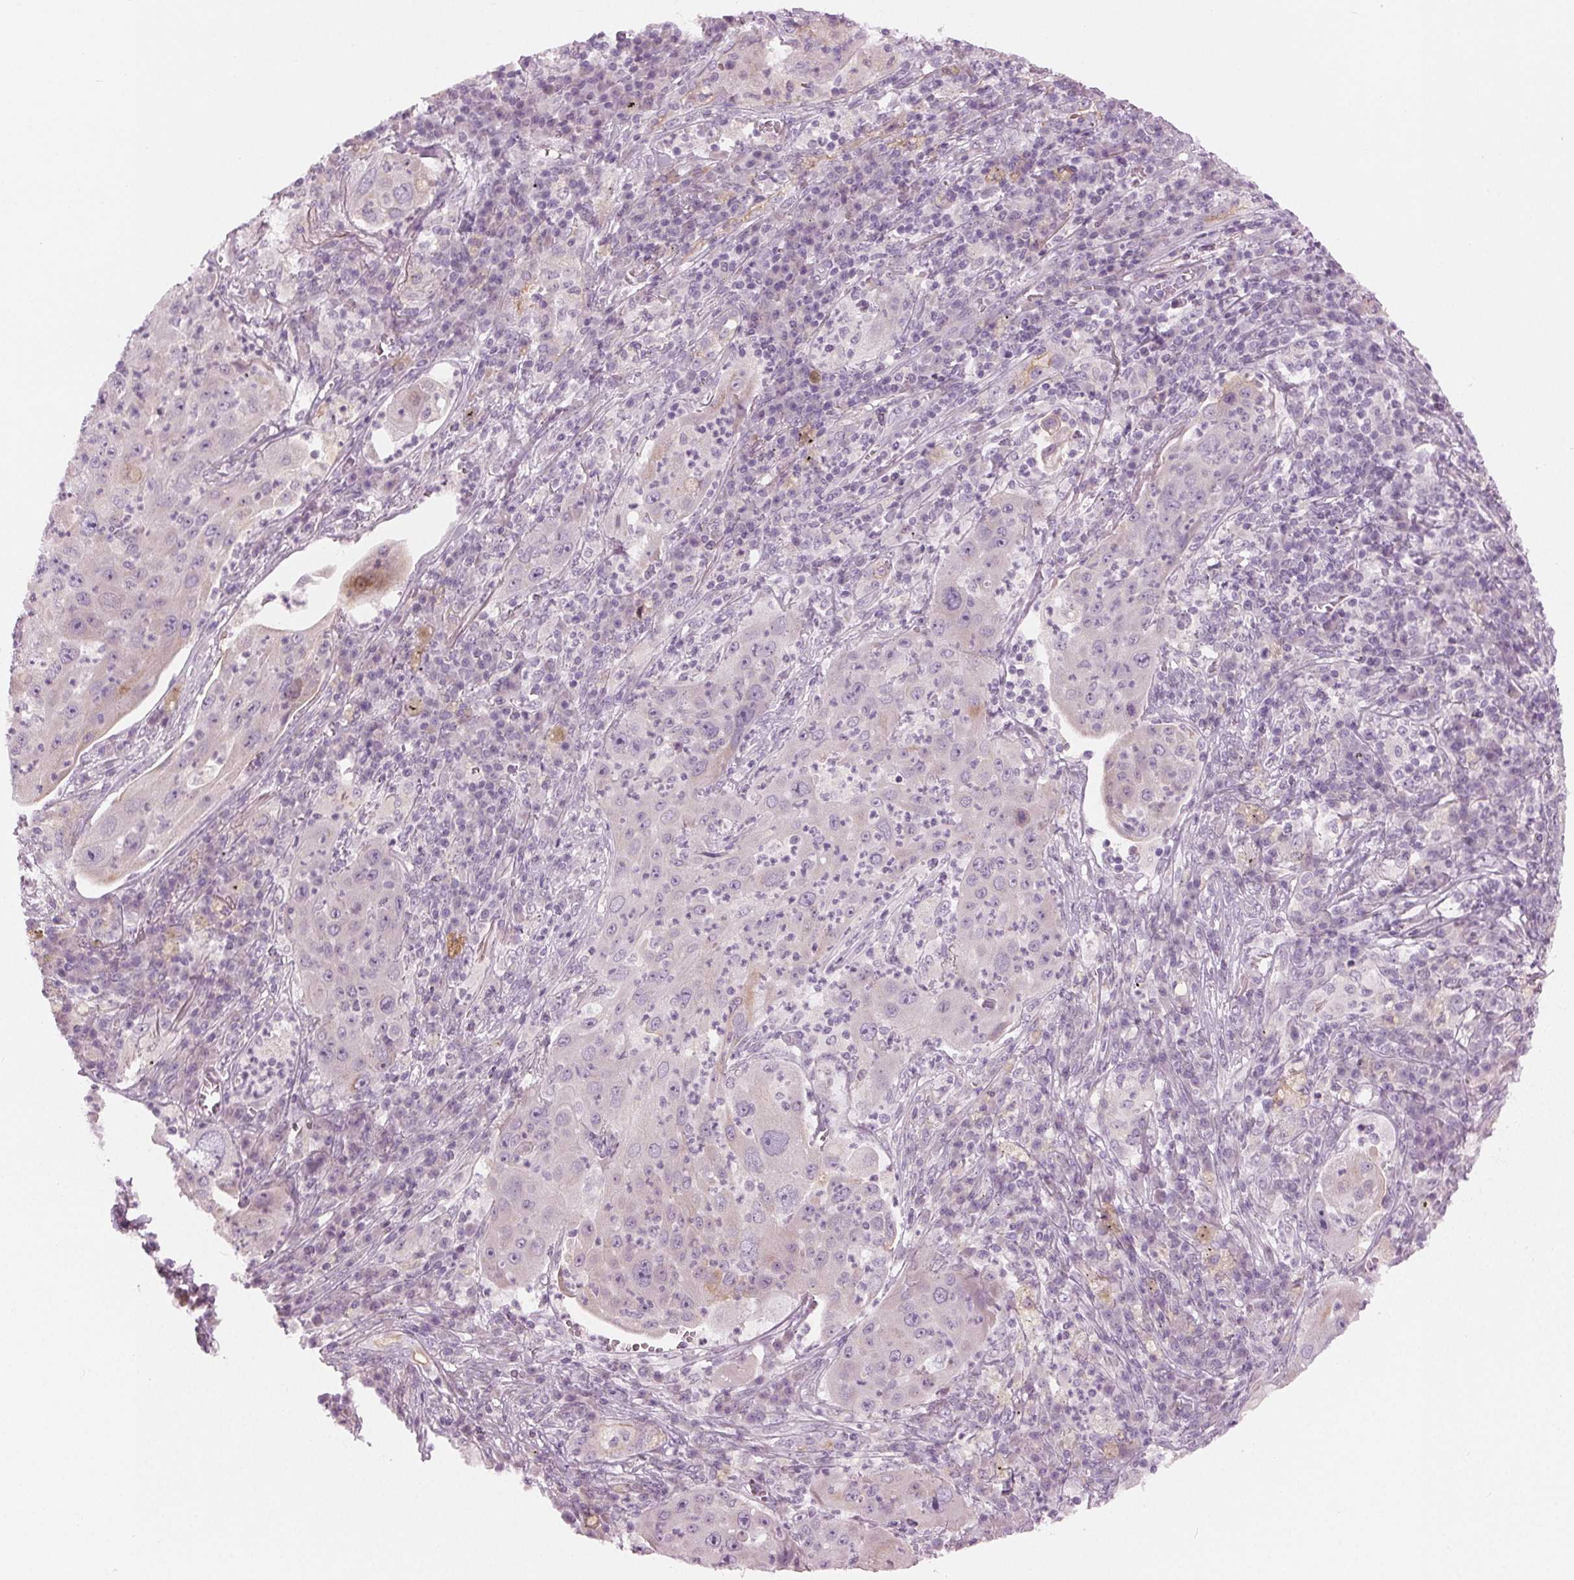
{"staining": {"intensity": "negative", "quantity": "none", "location": "none"}, "tissue": "lung cancer", "cell_type": "Tumor cells", "image_type": "cancer", "snomed": [{"axis": "morphology", "description": "Squamous cell carcinoma, NOS"}, {"axis": "topography", "description": "Lung"}], "caption": "Immunohistochemistry (IHC) image of lung squamous cell carcinoma stained for a protein (brown), which displays no staining in tumor cells.", "gene": "PRAP1", "patient": {"sex": "female", "age": 59}}